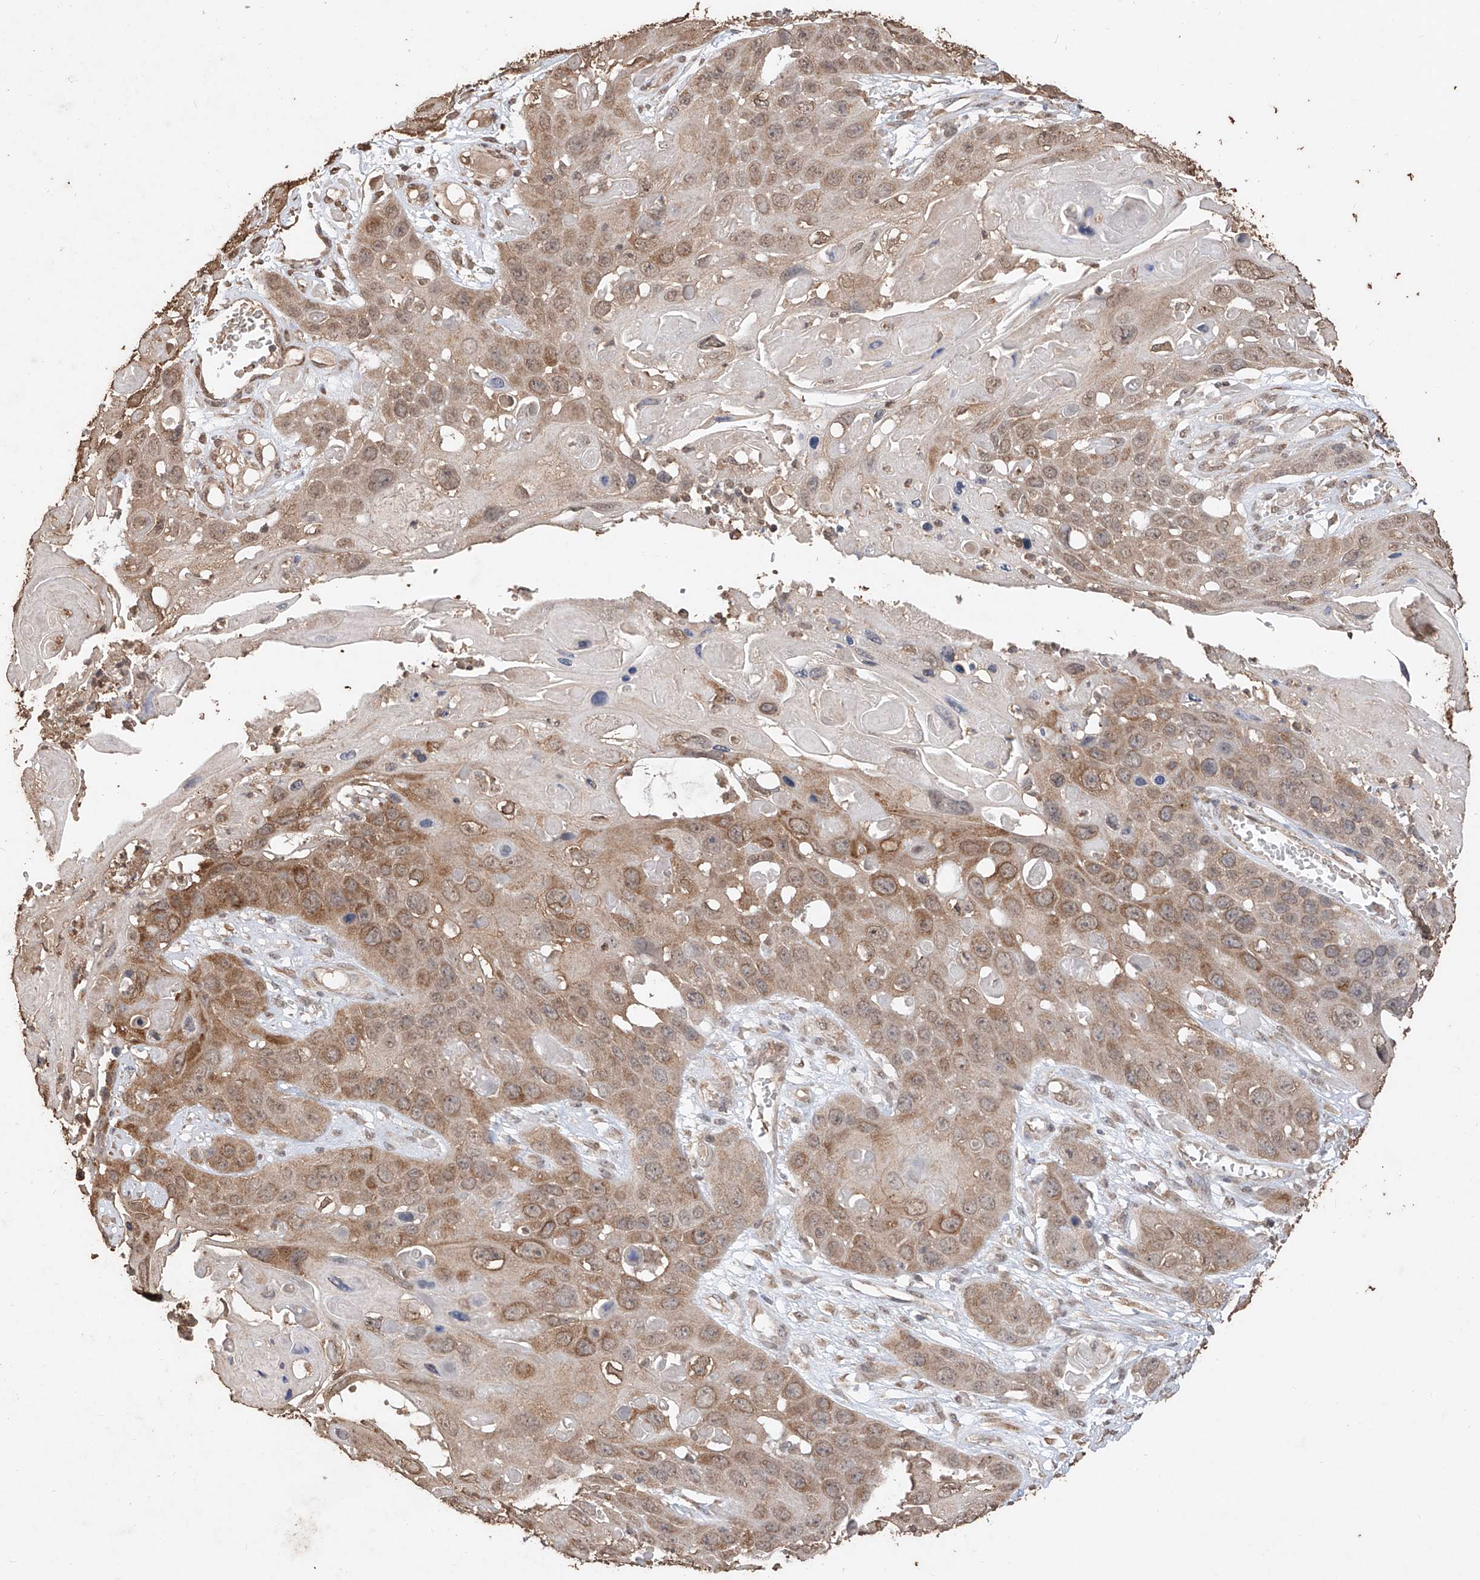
{"staining": {"intensity": "moderate", "quantity": ">75%", "location": "cytoplasmic/membranous,nuclear"}, "tissue": "skin cancer", "cell_type": "Tumor cells", "image_type": "cancer", "snomed": [{"axis": "morphology", "description": "Squamous cell carcinoma, NOS"}, {"axis": "topography", "description": "Skin"}], "caption": "IHC micrograph of neoplastic tissue: human squamous cell carcinoma (skin) stained using IHC shows medium levels of moderate protein expression localized specifically in the cytoplasmic/membranous and nuclear of tumor cells, appearing as a cytoplasmic/membranous and nuclear brown color.", "gene": "ELOVL1", "patient": {"sex": "male", "age": 55}}